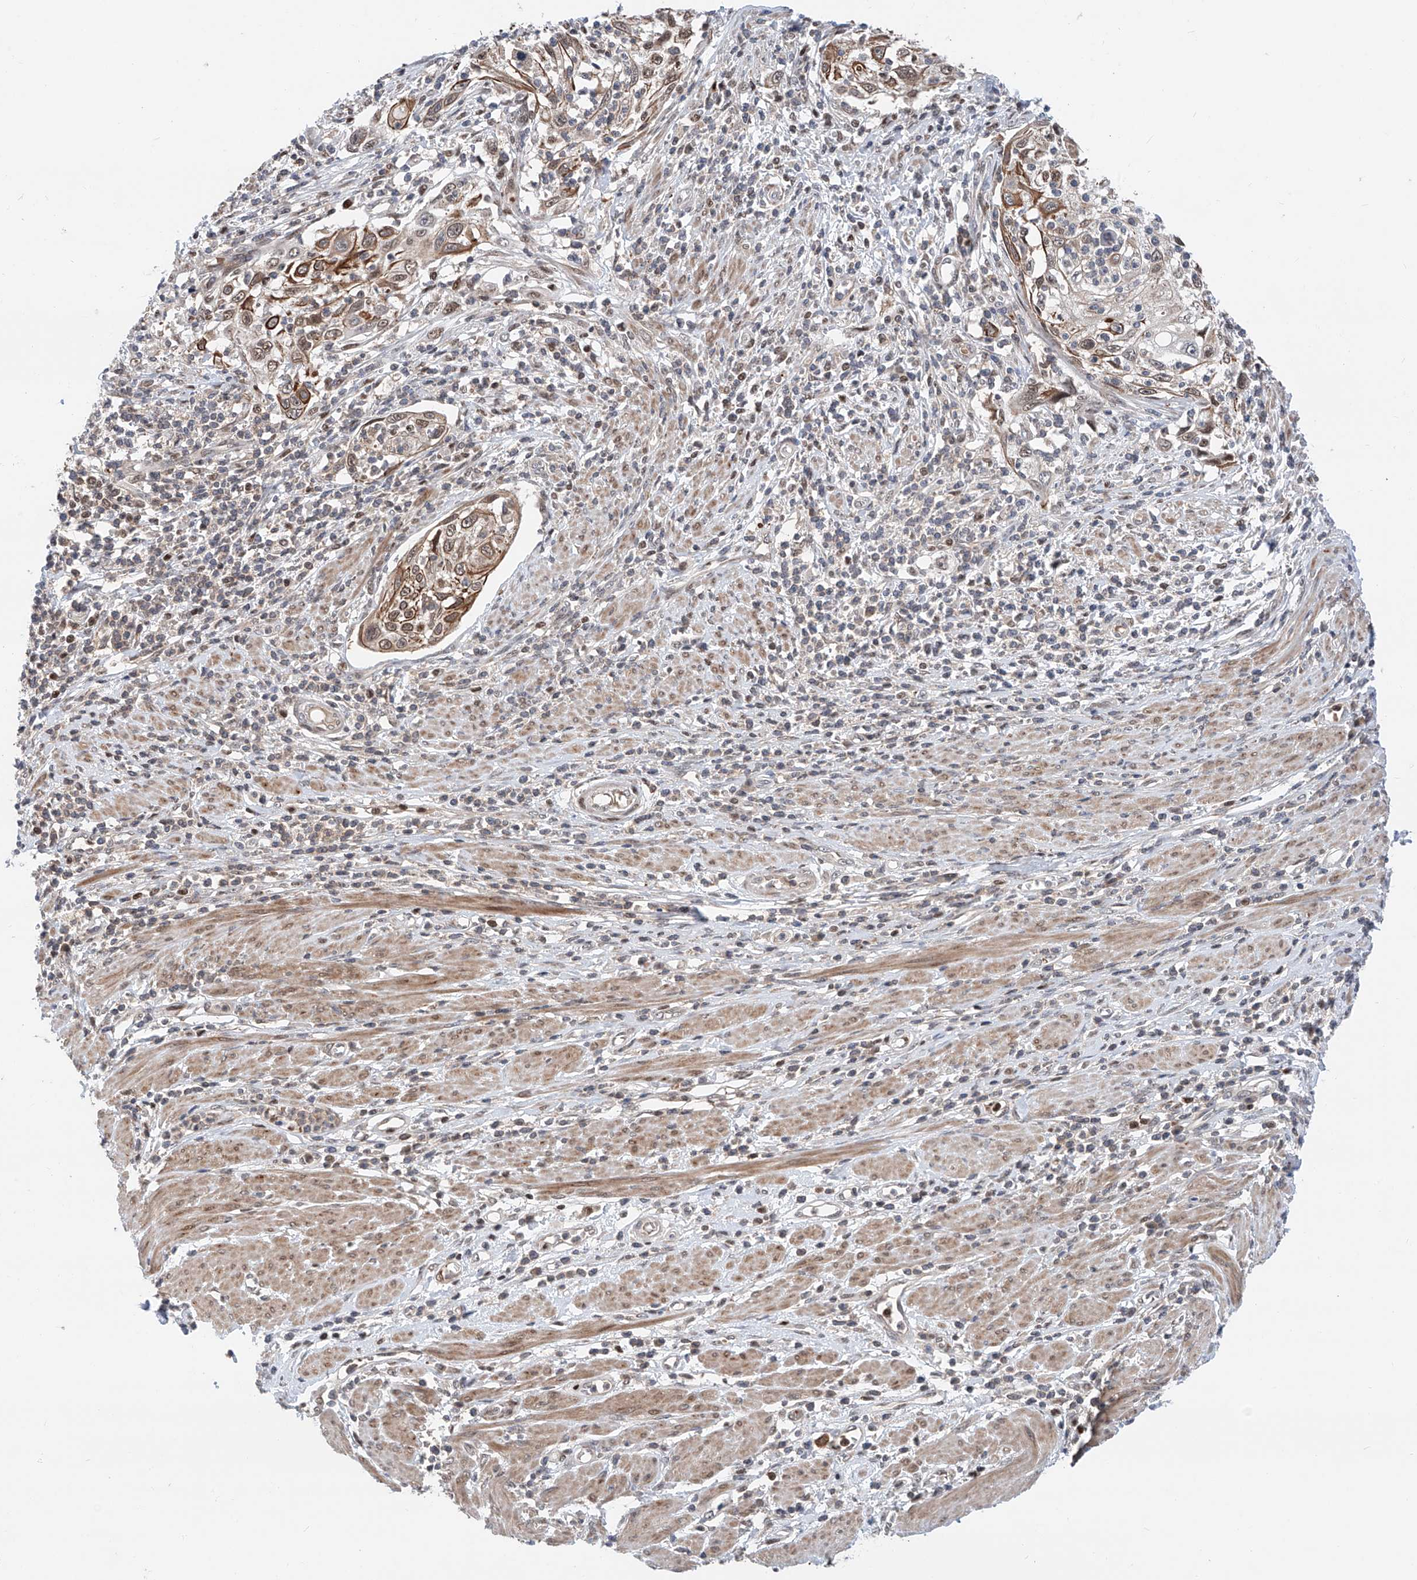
{"staining": {"intensity": "moderate", "quantity": "25%-75%", "location": "cytoplasmic/membranous"}, "tissue": "cervical cancer", "cell_type": "Tumor cells", "image_type": "cancer", "snomed": [{"axis": "morphology", "description": "Squamous cell carcinoma, NOS"}, {"axis": "topography", "description": "Cervix"}], "caption": "Immunohistochemical staining of human cervical squamous cell carcinoma displays medium levels of moderate cytoplasmic/membranous protein expression in about 25%-75% of tumor cells. (Stains: DAB in brown, nuclei in blue, Microscopy: brightfield microscopy at high magnification).", "gene": "SNRNP200", "patient": {"sex": "female", "age": 70}}